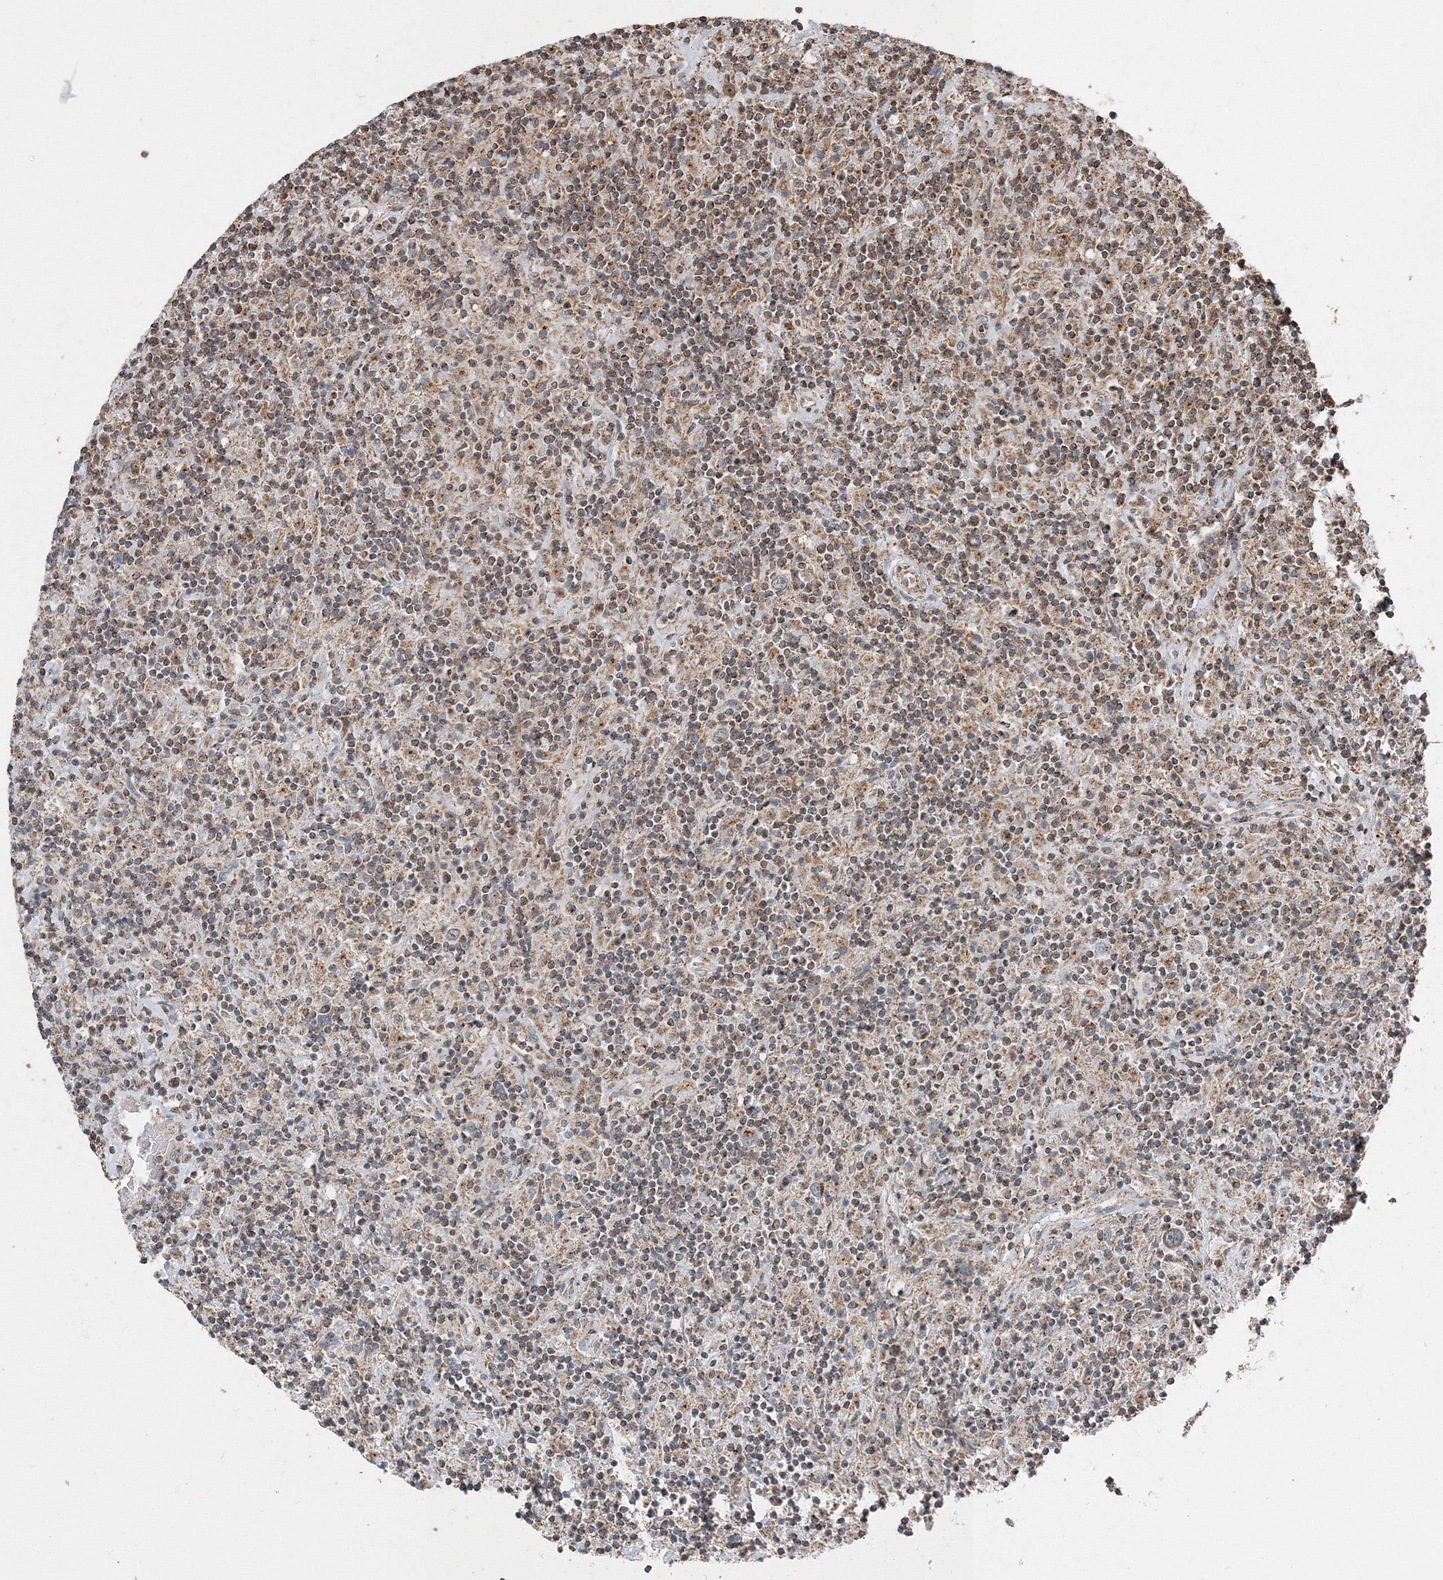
{"staining": {"intensity": "moderate", "quantity": ">75%", "location": "cytoplasmic/membranous"}, "tissue": "lymphoma", "cell_type": "Tumor cells", "image_type": "cancer", "snomed": [{"axis": "morphology", "description": "Hodgkin's disease, NOS"}, {"axis": "topography", "description": "Lymph node"}], "caption": "A high-resolution image shows immunohistochemistry (IHC) staining of lymphoma, which reveals moderate cytoplasmic/membranous expression in about >75% of tumor cells.", "gene": "AASDH", "patient": {"sex": "male", "age": 70}}